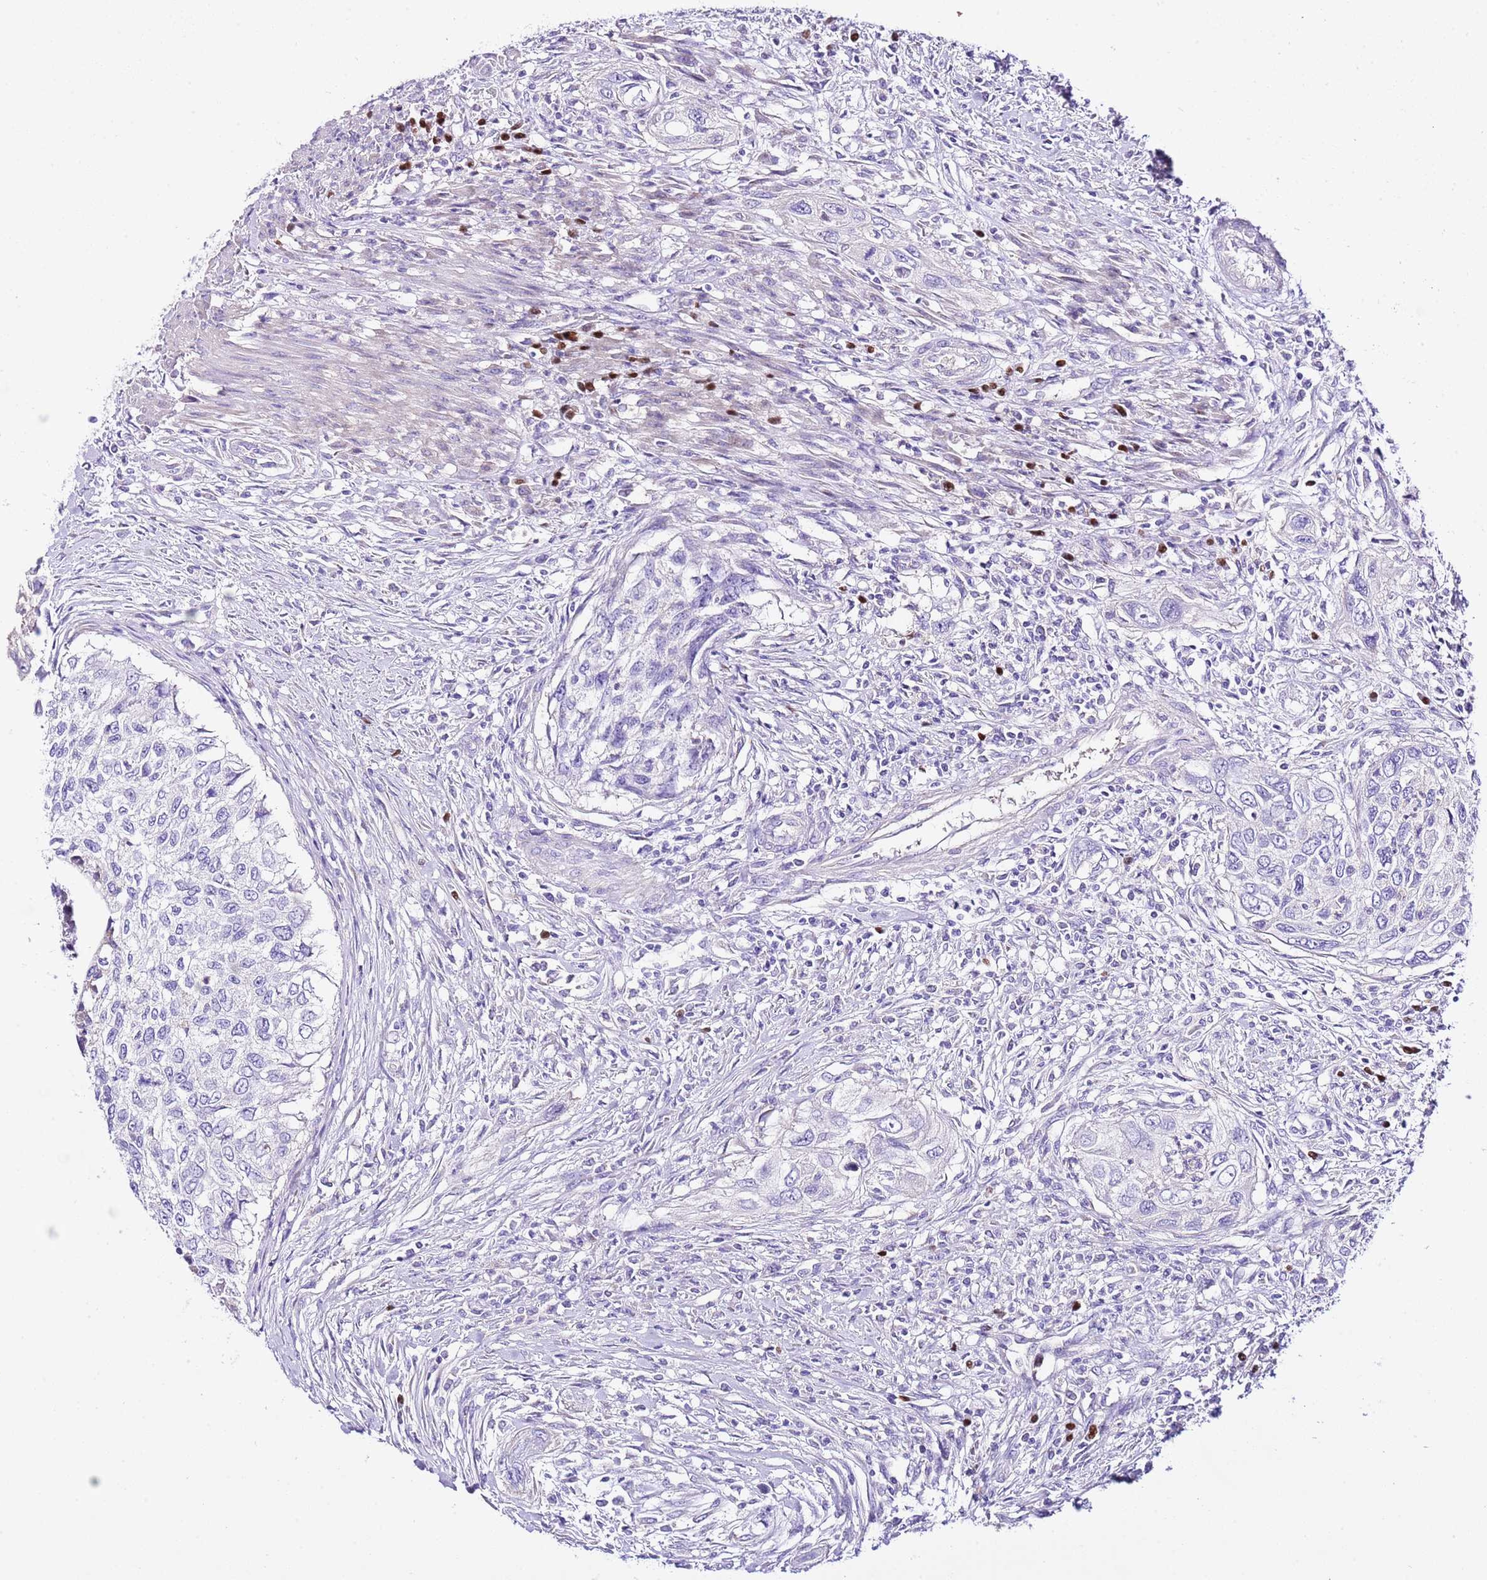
{"staining": {"intensity": "negative", "quantity": "none", "location": "none"}, "tissue": "urothelial cancer", "cell_type": "Tumor cells", "image_type": "cancer", "snomed": [{"axis": "morphology", "description": "Urothelial carcinoma, High grade"}, {"axis": "topography", "description": "Urinary bladder"}], "caption": "High power microscopy photomicrograph of an immunohistochemistry (IHC) image of high-grade urothelial carcinoma, revealing no significant staining in tumor cells.", "gene": "BHLHA15", "patient": {"sex": "female", "age": 60}}